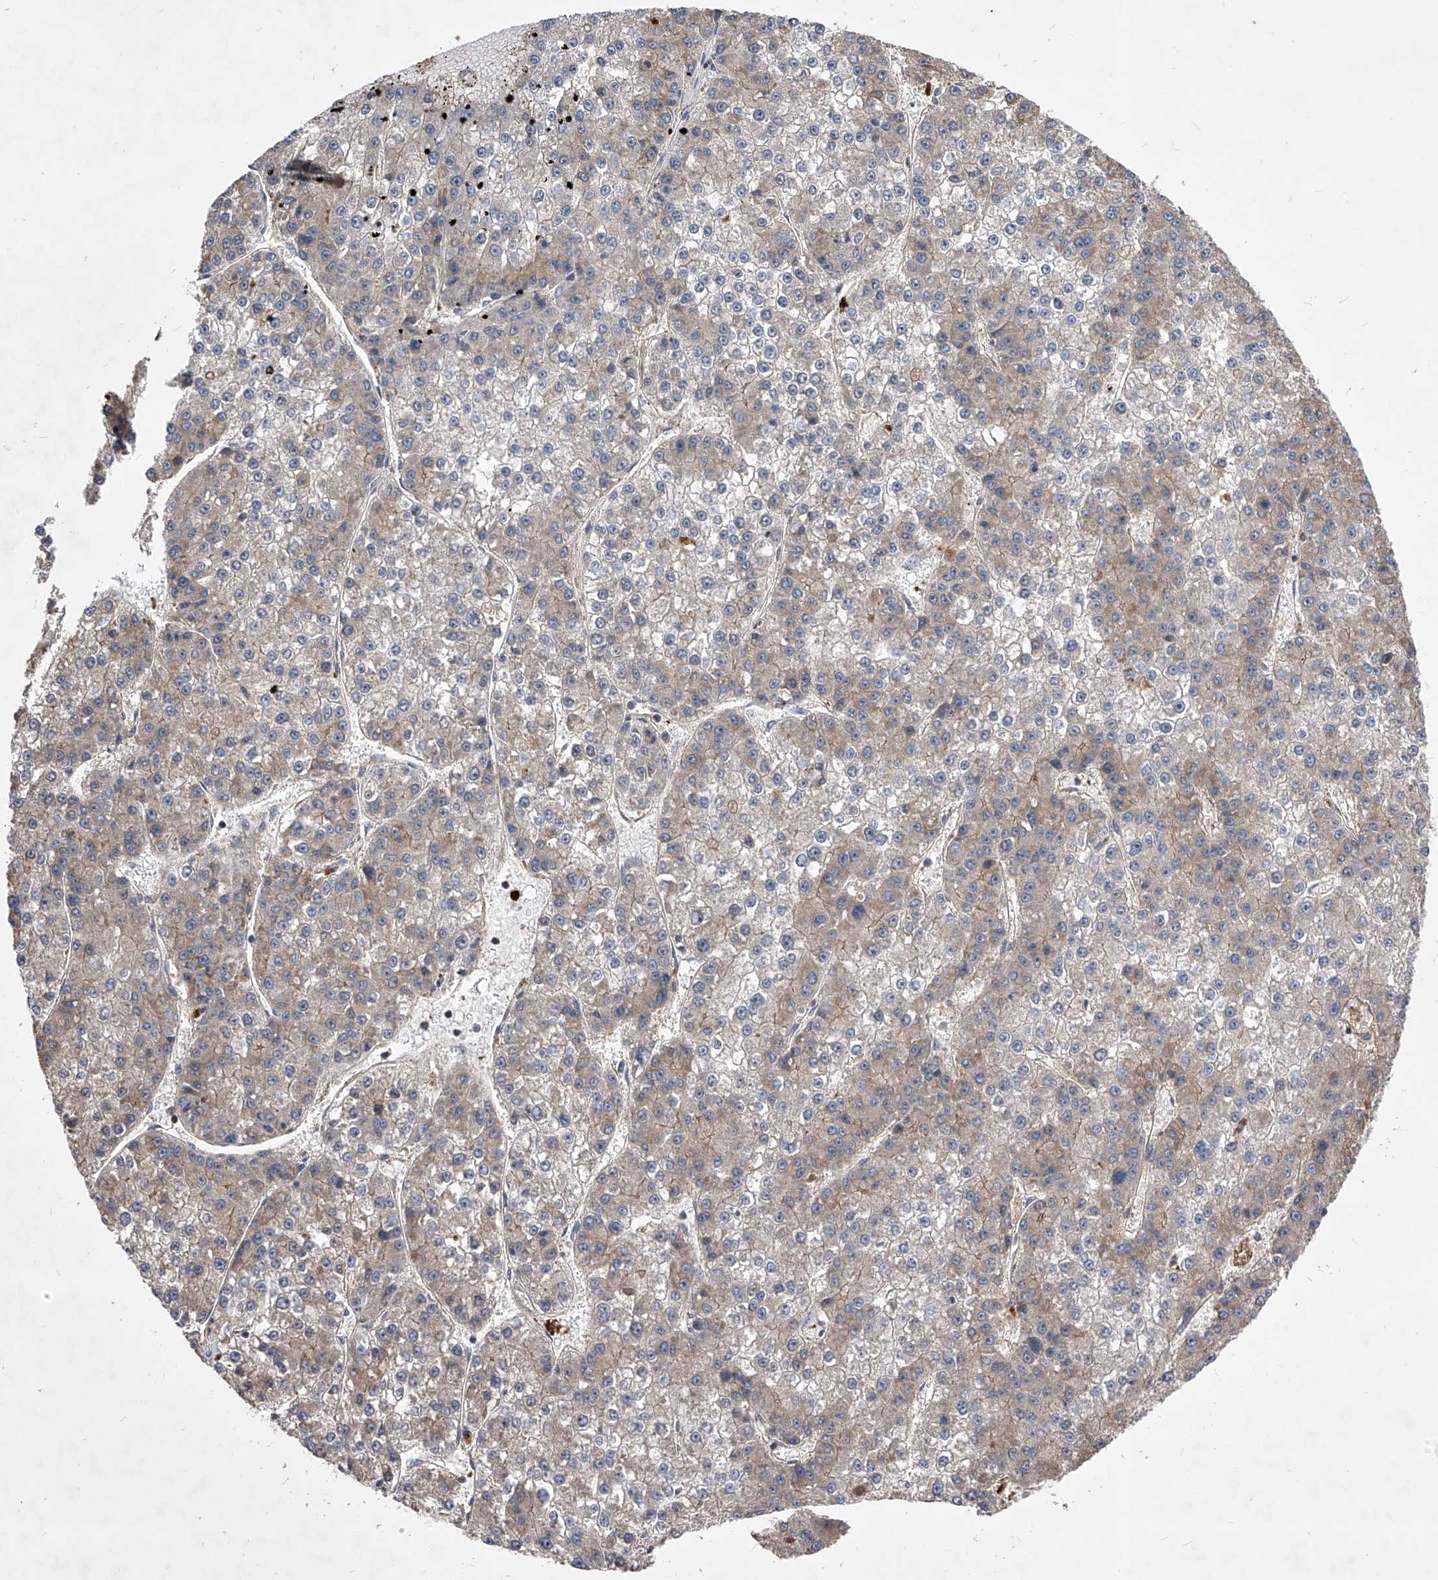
{"staining": {"intensity": "weak", "quantity": ">75%", "location": "cytoplasmic/membranous"}, "tissue": "liver cancer", "cell_type": "Tumor cells", "image_type": "cancer", "snomed": [{"axis": "morphology", "description": "Carcinoma, Hepatocellular, NOS"}, {"axis": "topography", "description": "Liver"}], "caption": "DAB (3,3'-diaminobenzidine) immunohistochemical staining of liver cancer shows weak cytoplasmic/membranous protein positivity in approximately >75% of tumor cells. (Stains: DAB (3,3'-diaminobenzidine) in brown, nuclei in blue, Microscopy: brightfield microscopy at high magnification).", "gene": "CUL7", "patient": {"sex": "female", "age": 73}}